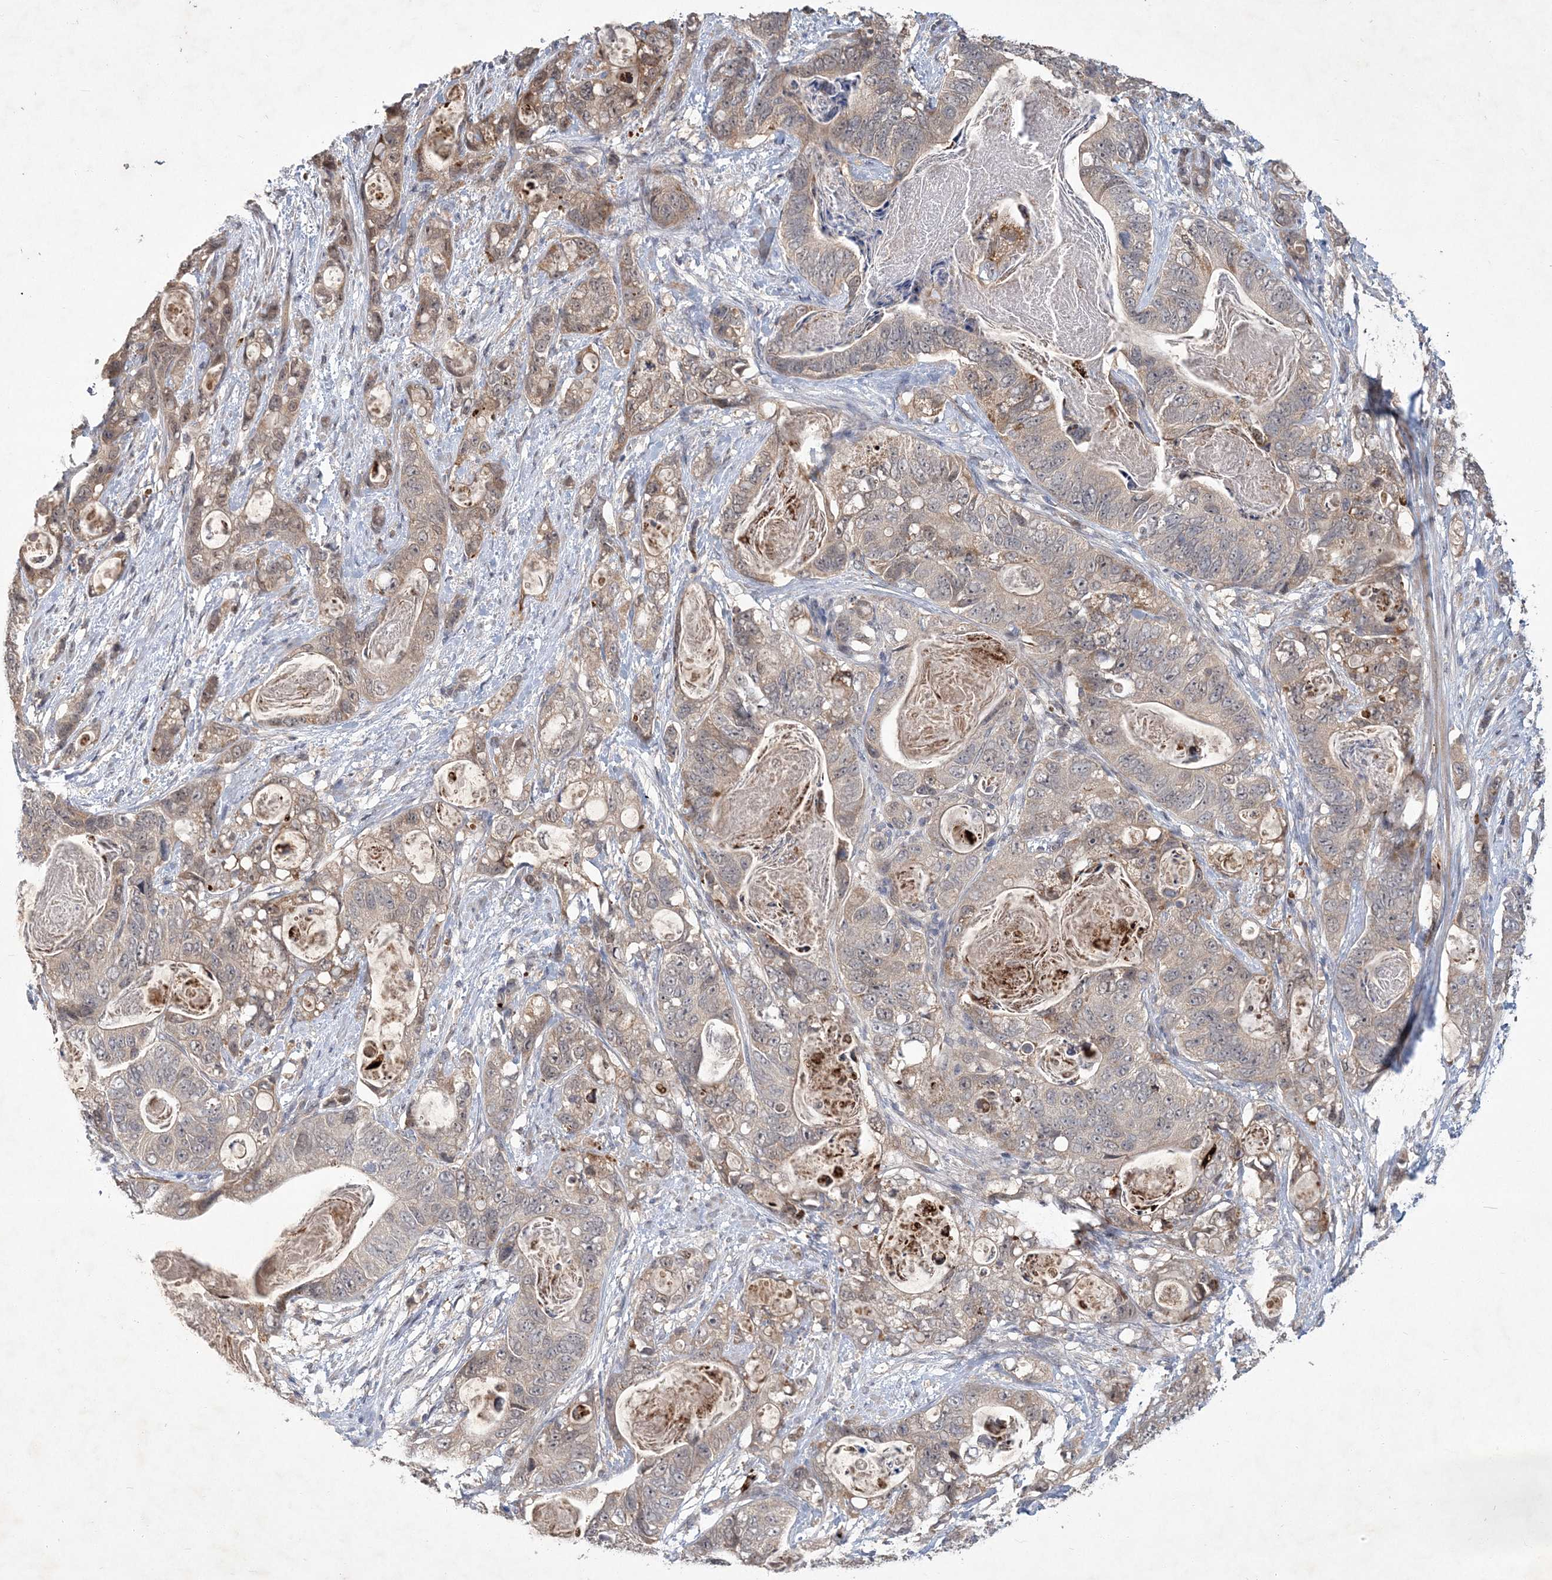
{"staining": {"intensity": "weak", "quantity": "25%-75%", "location": "cytoplasmic/membranous"}, "tissue": "stomach cancer", "cell_type": "Tumor cells", "image_type": "cancer", "snomed": [{"axis": "morphology", "description": "Normal tissue, NOS"}, {"axis": "morphology", "description": "Adenocarcinoma, NOS"}, {"axis": "topography", "description": "Stomach"}], "caption": "The image displays staining of stomach cancer (adenocarcinoma), revealing weak cytoplasmic/membranous protein staining (brown color) within tumor cells.", "gene": "RNF25", "patient": {"sex": "female", "age": 89}}